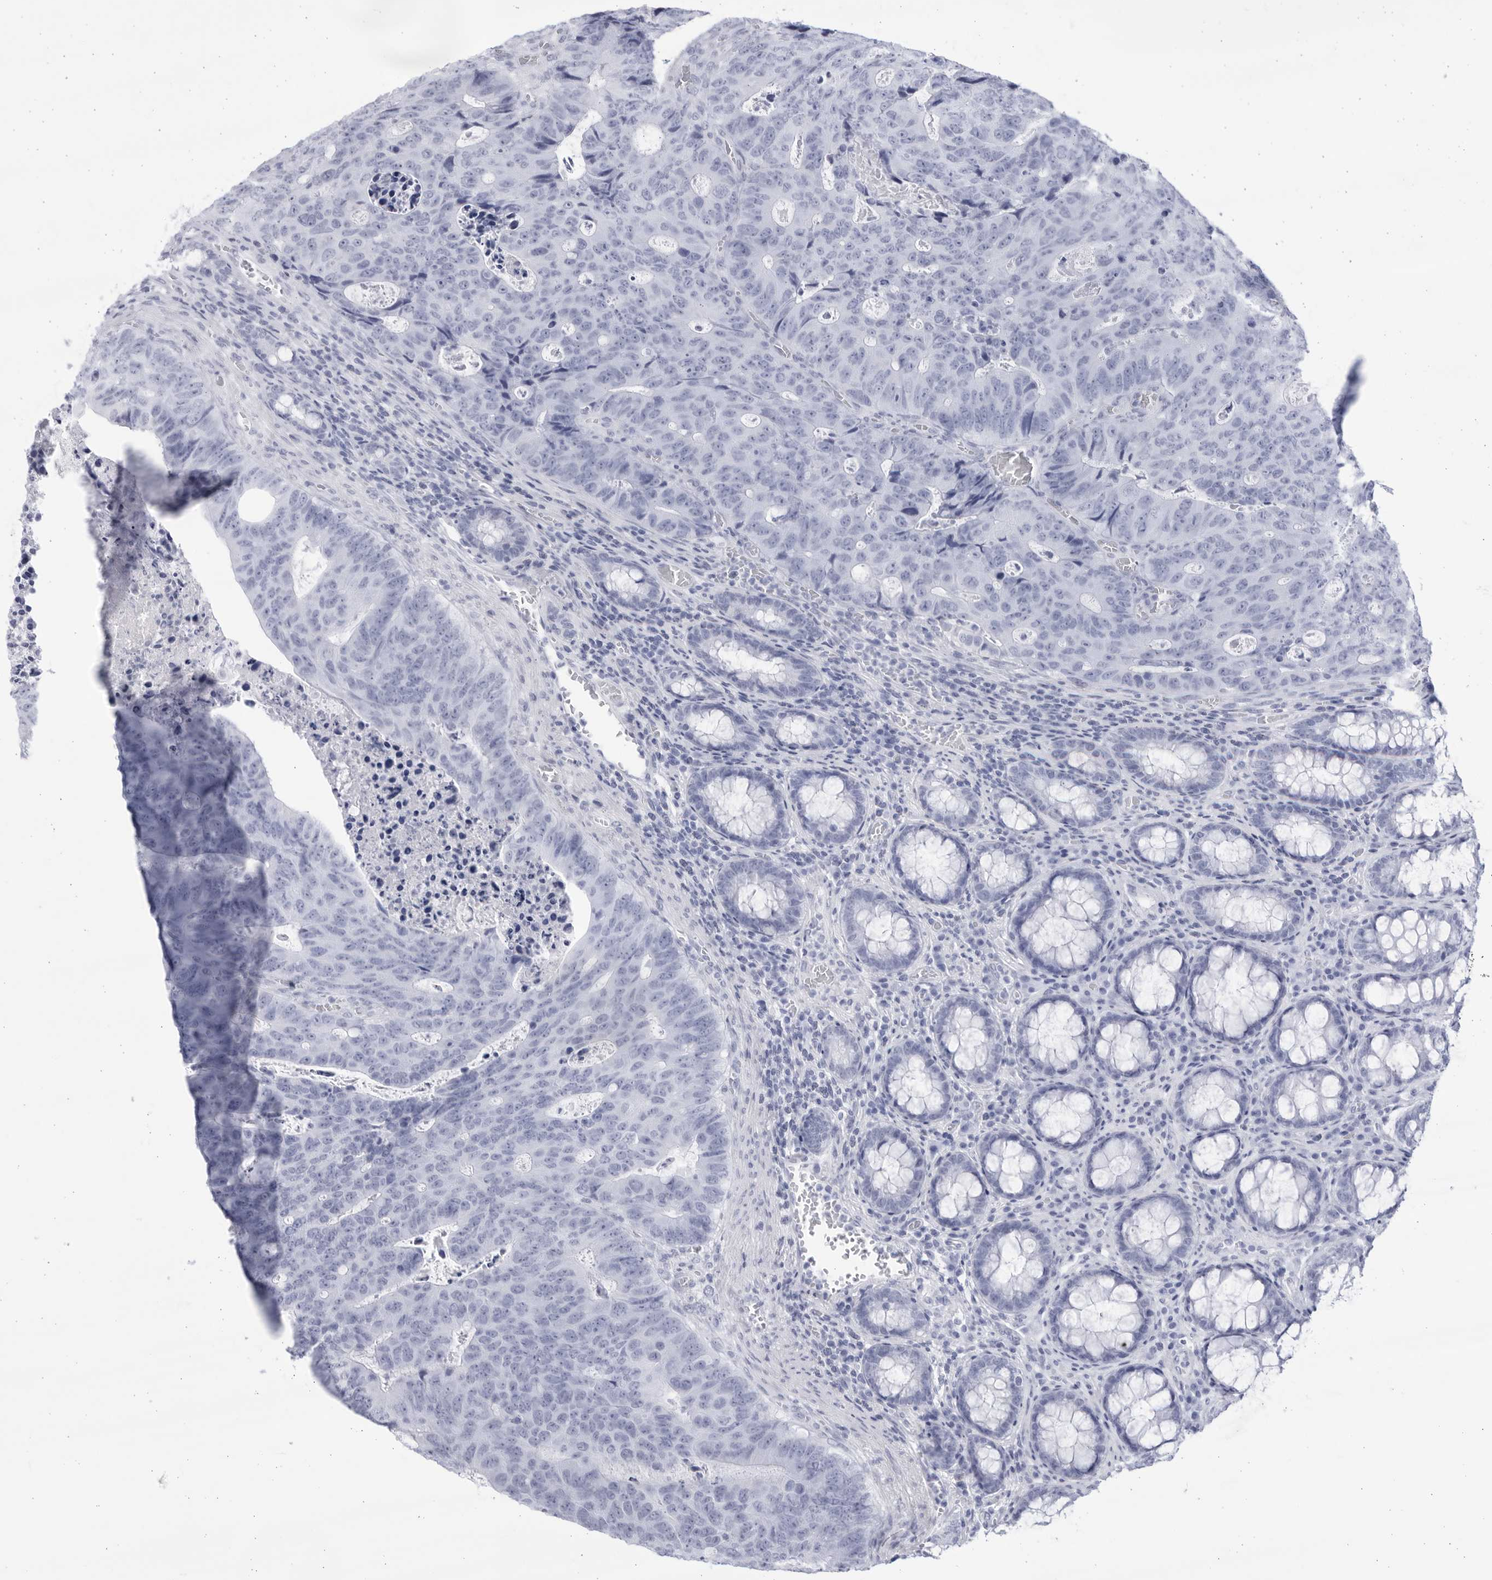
{"staining": {"intensity": "negative", "quantity": "none", "location": "none"}, "tissue": "colorectal cancer", "cell_type": "Tumor cells", "image_type": "cancer", "snomed": [{"axis": "morphology", "description": "Adenocarcinoma, NOS"}, {"axis": "topography", "description": "Colon"}], "caption": "Tumor cells are negative for brown protein staining in colorectal cancer (adenocarcinoma).", "gene": "CCDC181", "patient": {"sex": "male", "age": 87}}